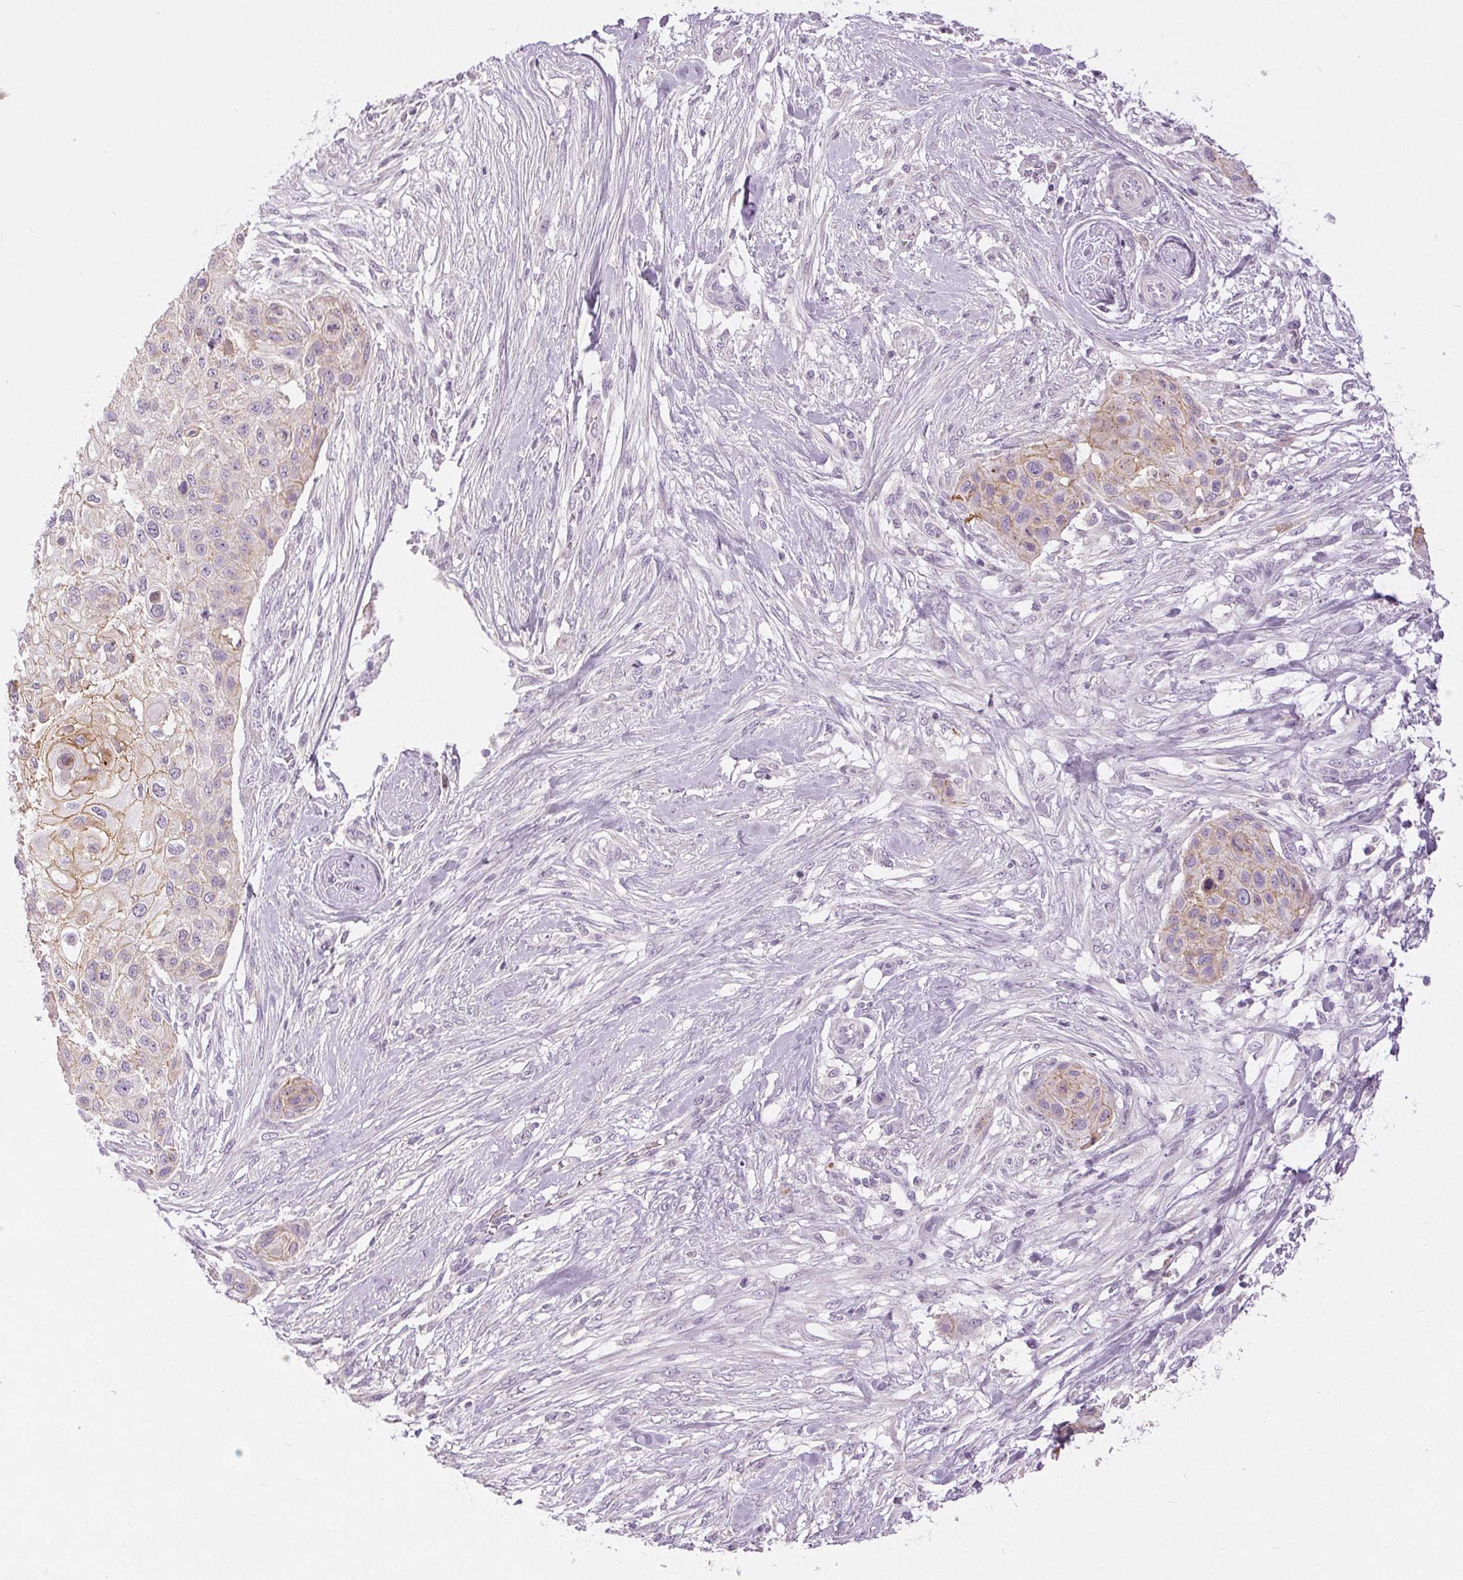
{"staining": {"intensity": "moderate", "quantity": "<25%", "location": "cytoplasmic/membranous"}, "tissue": "skin cancer", "cell_type": "Tumor cells", "image_type": "cancer", "snomed": [{"axis": "morphology", "description": "Squamous cell carcinoma, NOS"}, {"axis": "topography", "description": "Skin"}], "caption": "IHC image of skin cancer (squamous cell carcinoma) stained for a protein (brown), which reveals low levels of moderate cytoplasmic/membranous expression in approximately <25% of tumor cells.", "gene": "DSG3", "patient": {"sex": "female", "age": 87}}